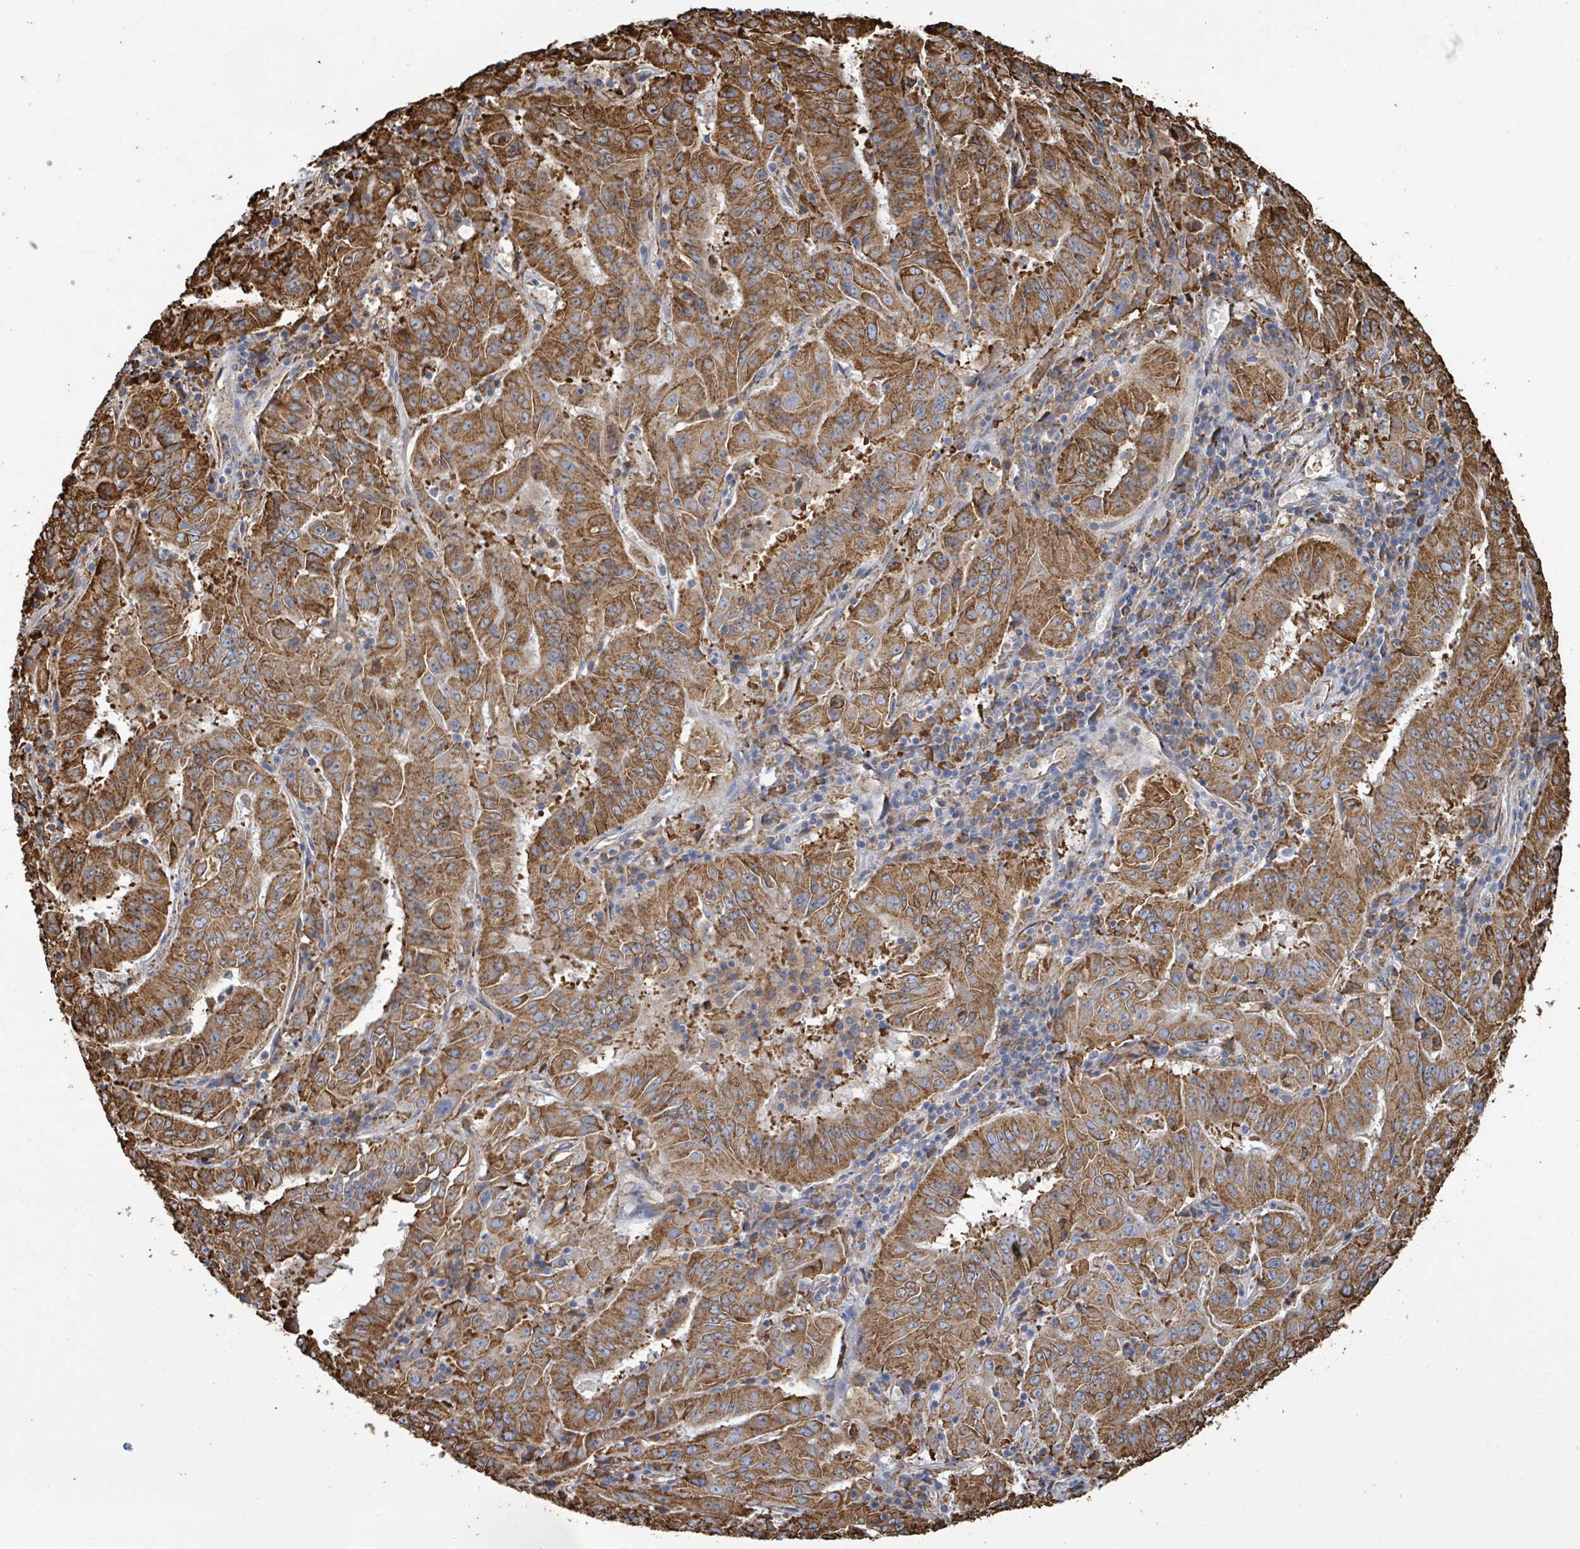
{"staining": {"intensity": "moderate", "quantity": ">75%", "location": "cytoplasmic/membranous"}, "tissue": "pancreatic cancer", "cell_type": "Tumor cells", "image_type": "cancer", "snomed": [{"axis": "morphology", "description": "Adenocarcinoma, NOS"}, {"axis": "topography", "description": "Pancreas"}], "caption": "Tumor cells reveal moderate cytoplasmic/membranous expression in approximately >75% of cells in pancreatic adenocarcinoma.", "gene": "RFPL4A", "patient": {"sex": "male", "age": 63}}